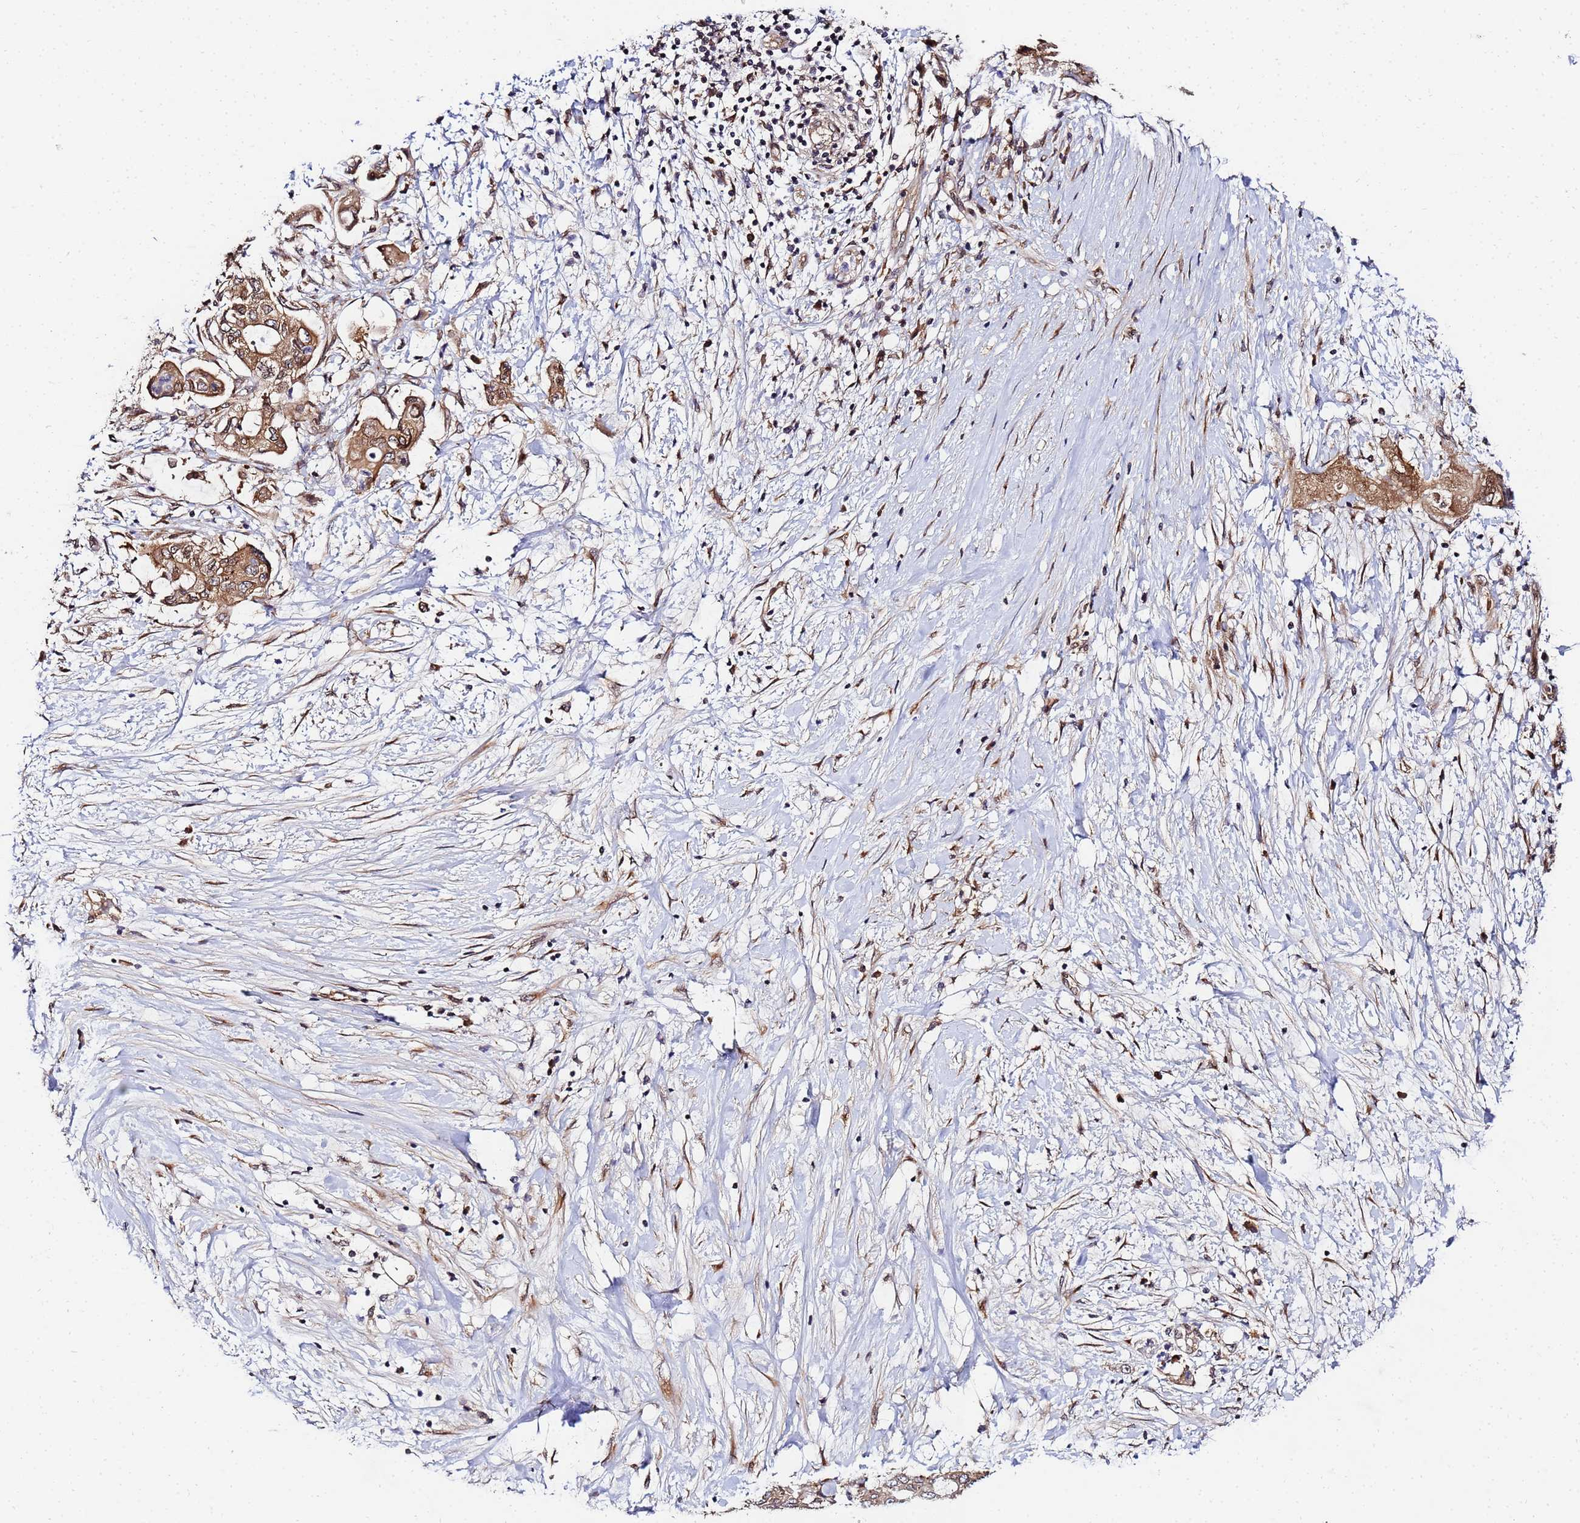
{"staining": {"intensity": "moderate", "quantity": ">75%", "location": "cytoplasmic/membranous"}, "tissue": "pancreatic cancer", "cell_type": "Tumor cells", "image_type": "cancer", "snomed": [{"axis": "morphology", "description": "Adenocarcinoma, NOS"}, {"axis": "topography", "description": "Pancreas"}], "caption": "DAB immunohistochemical staining of human pancreatic adenocarcinoma reveals moderate cytoplasmic/membranous protein positivity in approximately >75% of tumor cells. Nuclei are stained in blue.", "gene": "UNC93B1", "patient": {"sex": "female", "age": 73}}